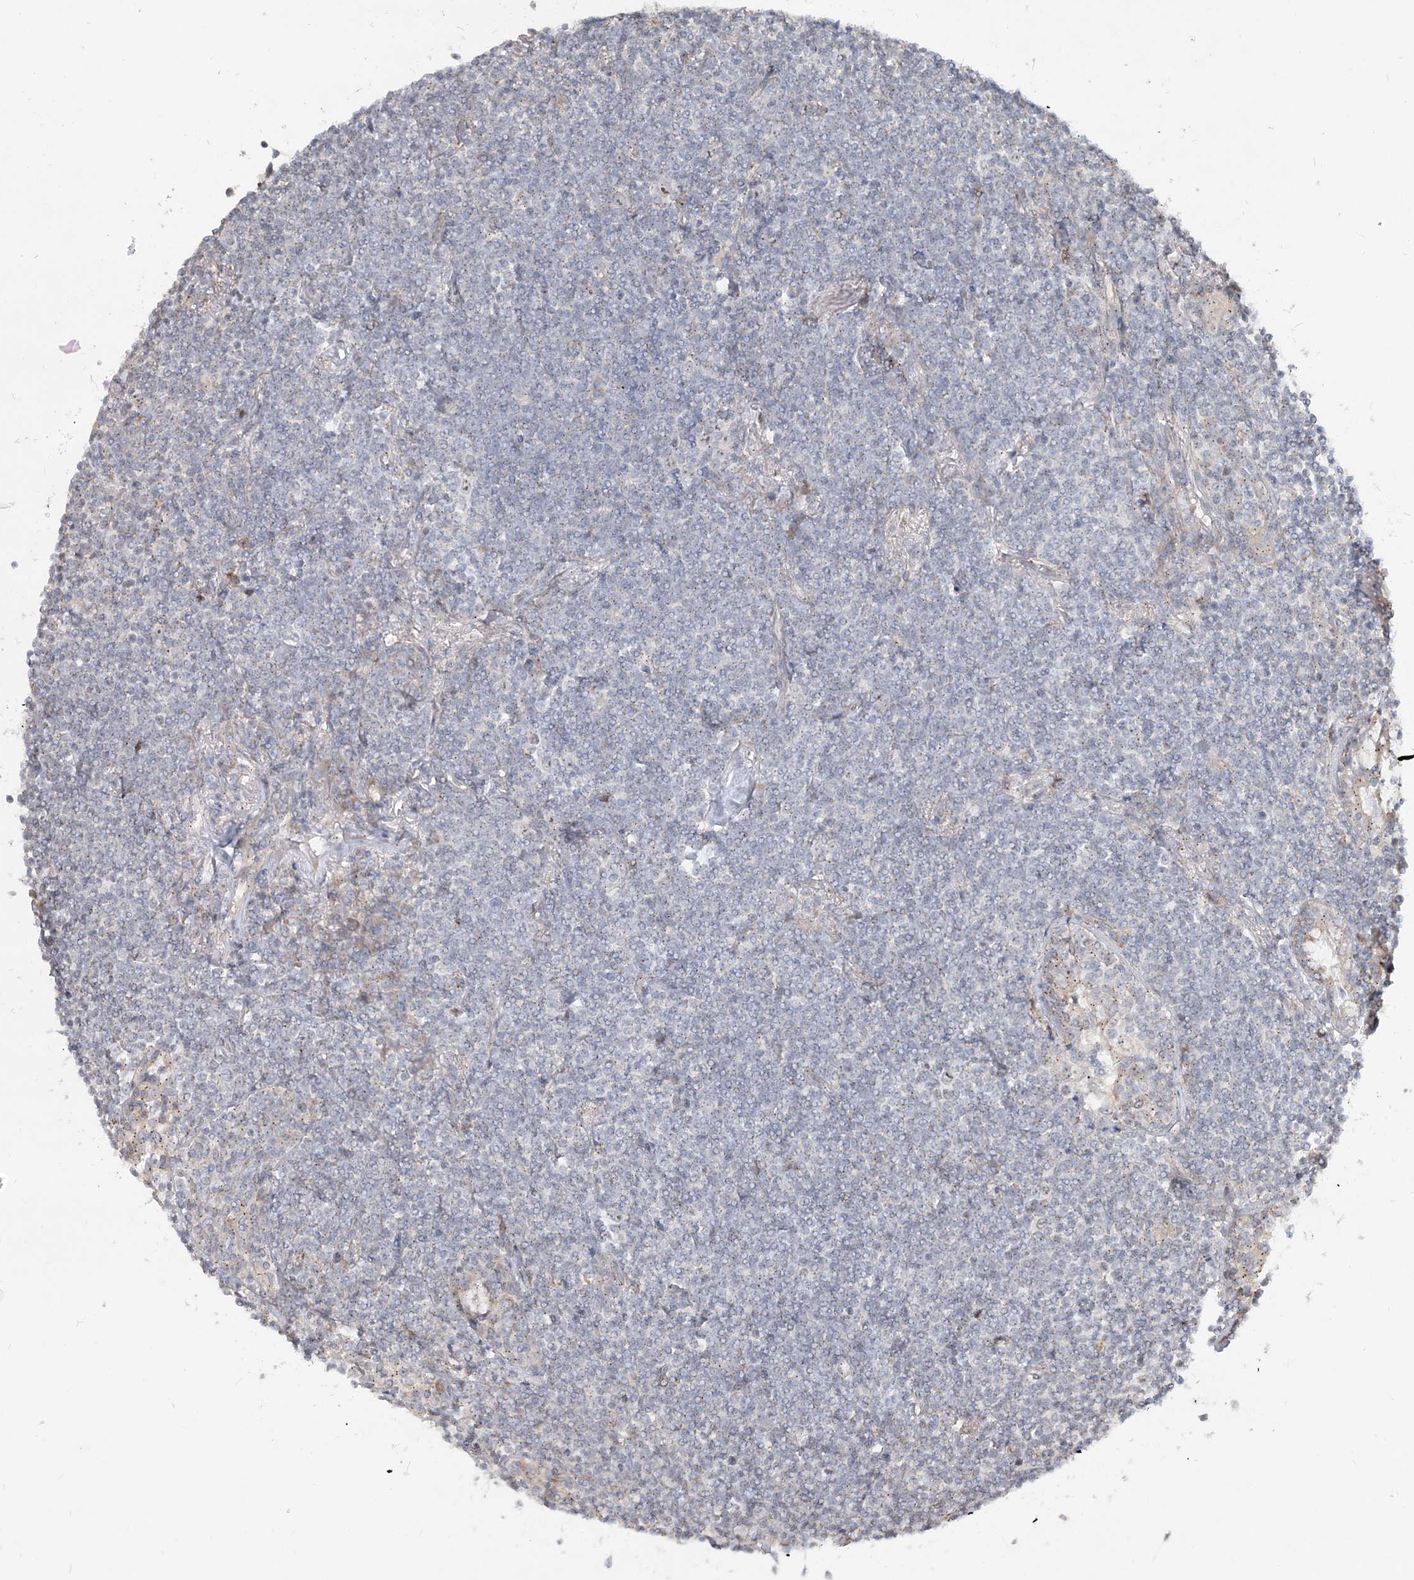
{"staining": {"intensity": "negative", "quantity": "none", "location": "none"}, "tissue": "lymphoma", "cell_type": "Tumor cells", "image_type": "cancer", "snomed": [{"axis": "morphology", "description": "Malignant lymphoma, non-Hodgkin's type, Low grade"}, {"axis": "topography", "description": "Lung"}], "caption": "Photomicrograph shows no significant protein expression in tumor cells of low-grade malignant lymphoma, non-Hodgkin's type.", "gene": "CXXC5", "patient": {"sex": "female", "age": 71}}